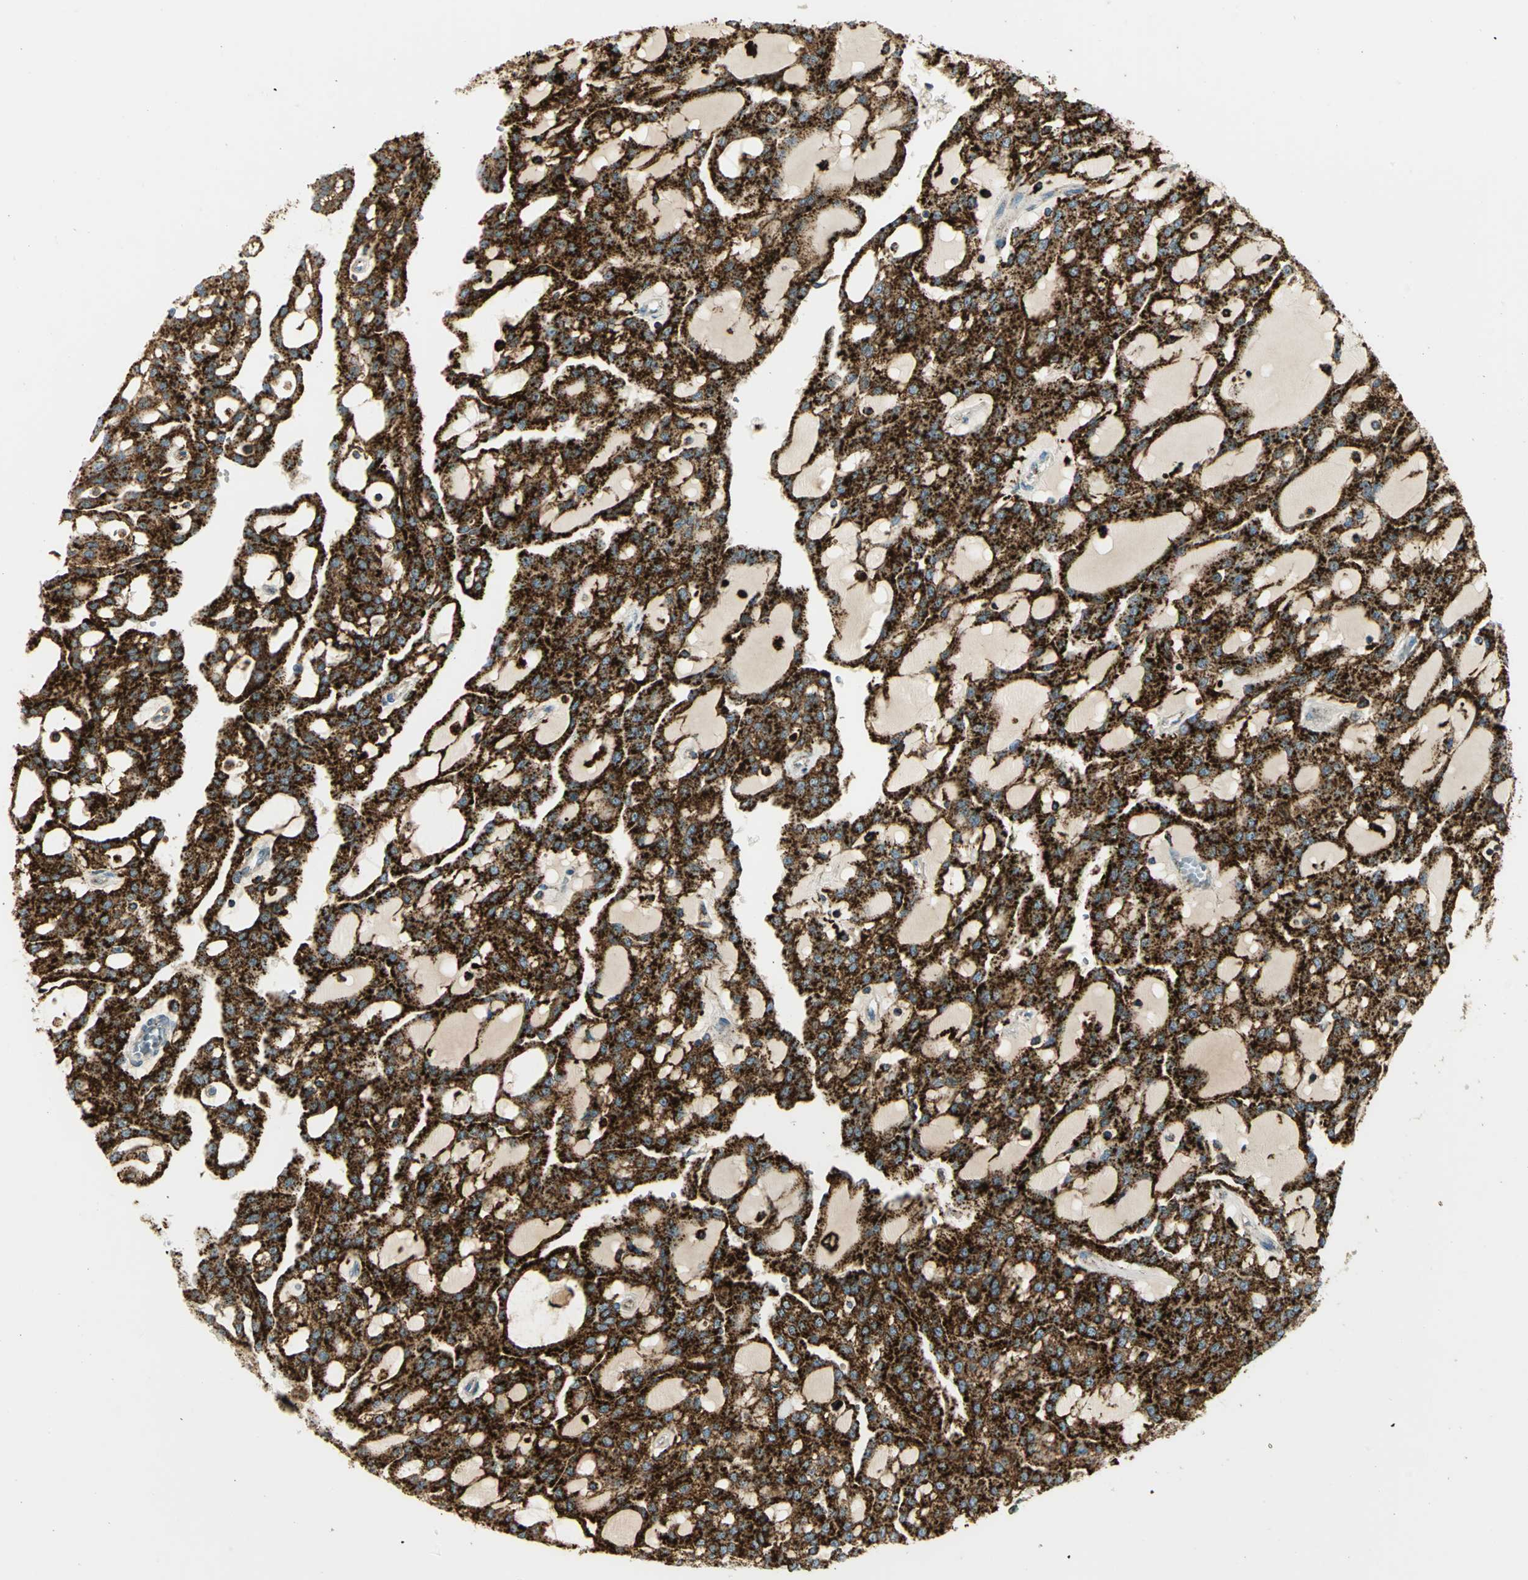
{"staining": {"intensity": "strong", "quantity": ">75%", "location": "cytoplasmic/membranous"}, "tissue": "renal cancer", "cell_type": "Tumor cells", "image_type": "cancer", "snomed": [{"axis": "morphology", "description": "Adenocarcinoma, NOS"}, {"axis": "topography", "description": "Kidney"}], "caption": "Tumor cells show strong cytoplasmic/membranous positivity in approximately >75% of cells in renal adenocarcinoma.", "gene": "ARSA", "patient": {"sex": "male", "age": 63}}